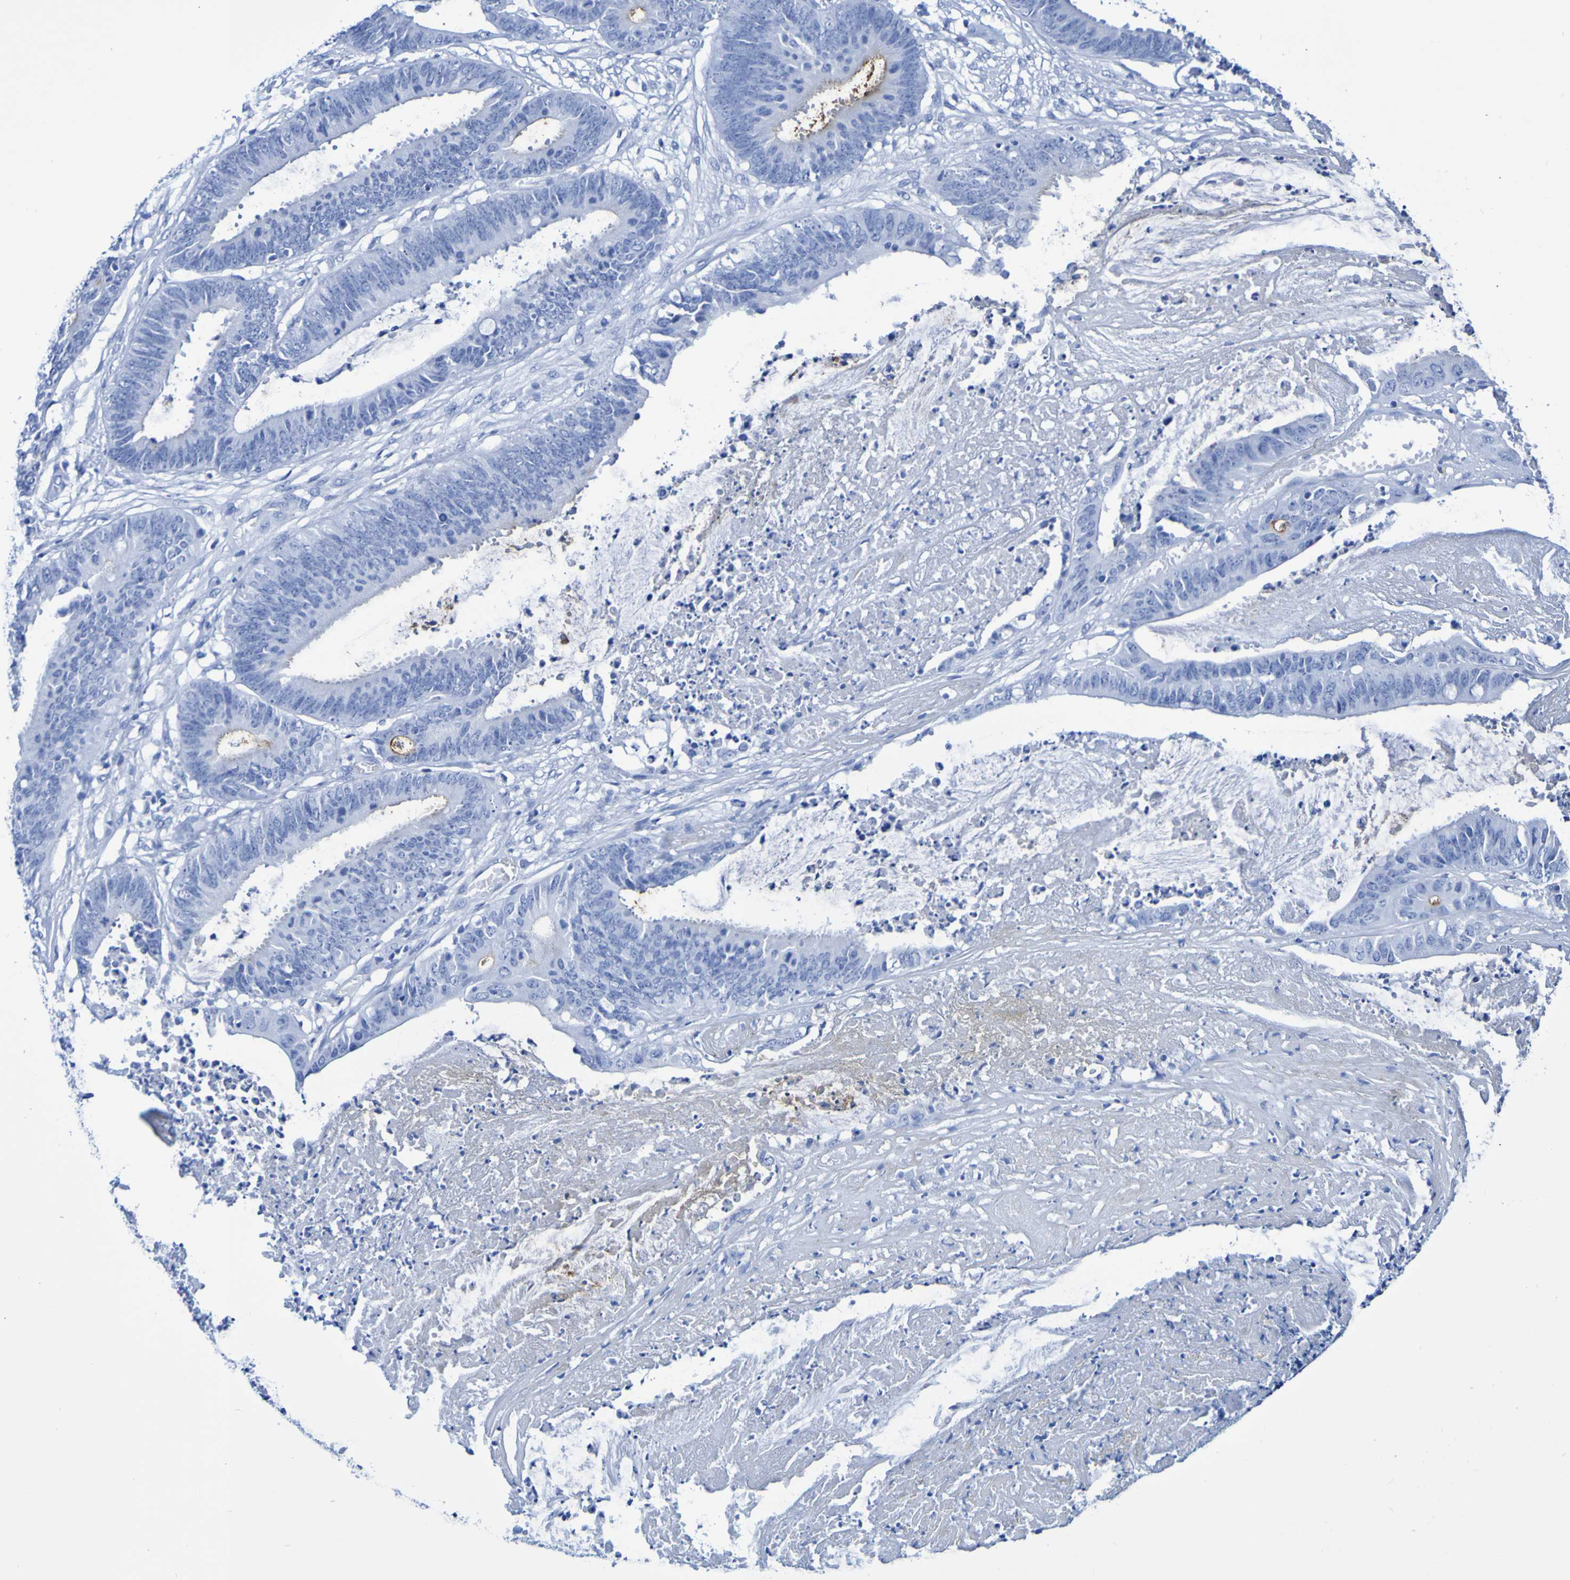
{"staining": {"intensity": "negative", "quantity": "none", "location": "none"}, "tissue": "colorectal cancer", "cell_type": "Tumor cells", "image_type": "cancer", "snomed": [{"axis": "morphology", "description": "Adenocarcinoma, NOS"}, {"axis": "topography", "description": "Rectum"}], "caption": "Colorectal adenocarcinoma was stained to show a protein in brown. There is no significant staining in tumor cells. The staining was performed using DAB (3,3'-diaminobenzidine) to visualize the protein expression in brown, while the nuclei were stained in blue with hematoxylin (Magnification: 20x).", "gene": "DPEP1", "patient": {"sex": "female", "age": 66}}